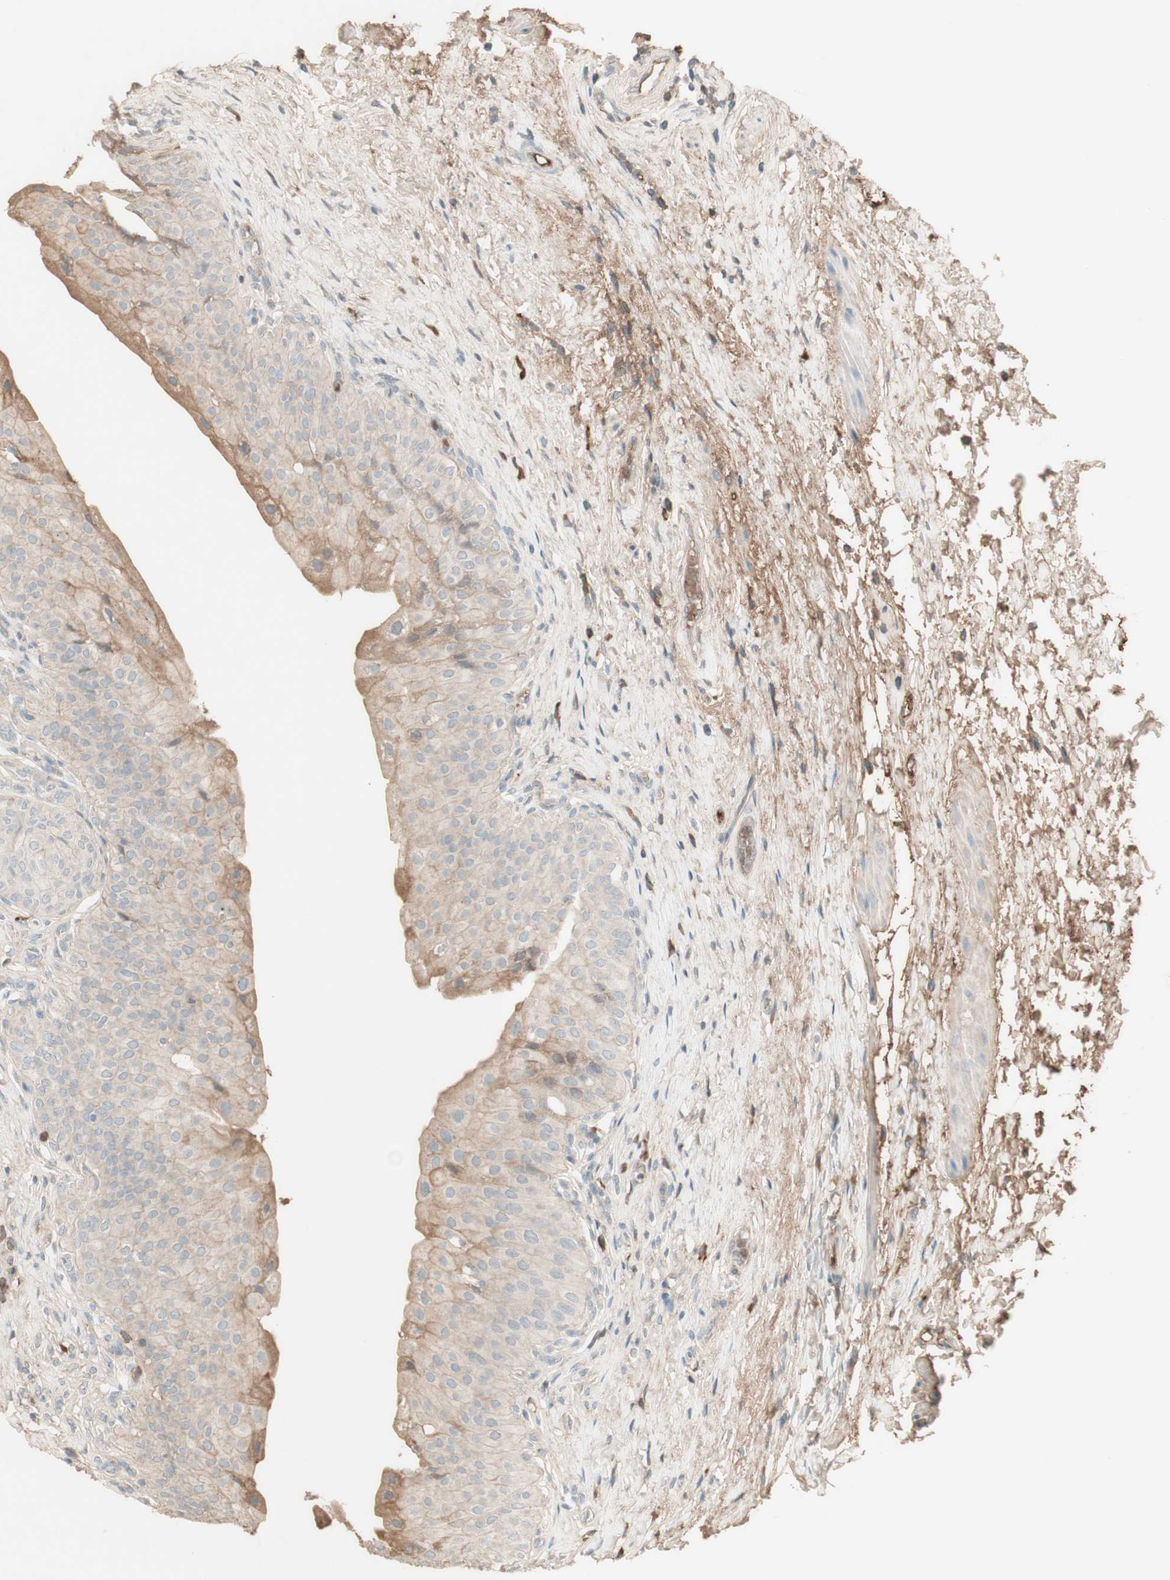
{"staining": {"intensity": "weak", "quantity": ">75%", "location": "cytoplasmic/membranous"}, "tissue": "urinary bladder", "cell_type": "Urothelial cells", "image_type": "normal", "snomed": [{"axis": "morphology", "description": "Normal tissue, NOS"}, {"axis": "morphology", "description": "Urothelial carcinoma, High grade"}, {"axis": "topography", "description": "Urinary bladder"}], "caption": "Protein staining of unremarkable urinary bladder exhibits weak cytoplasmic/membranous positivity in approximately >75% of urothelial cells. (DAB IHC, brown staining for protein, blue staining for nuclei).", "gene": "IFNG", "patient": {"sex": "male", "age": 46}}